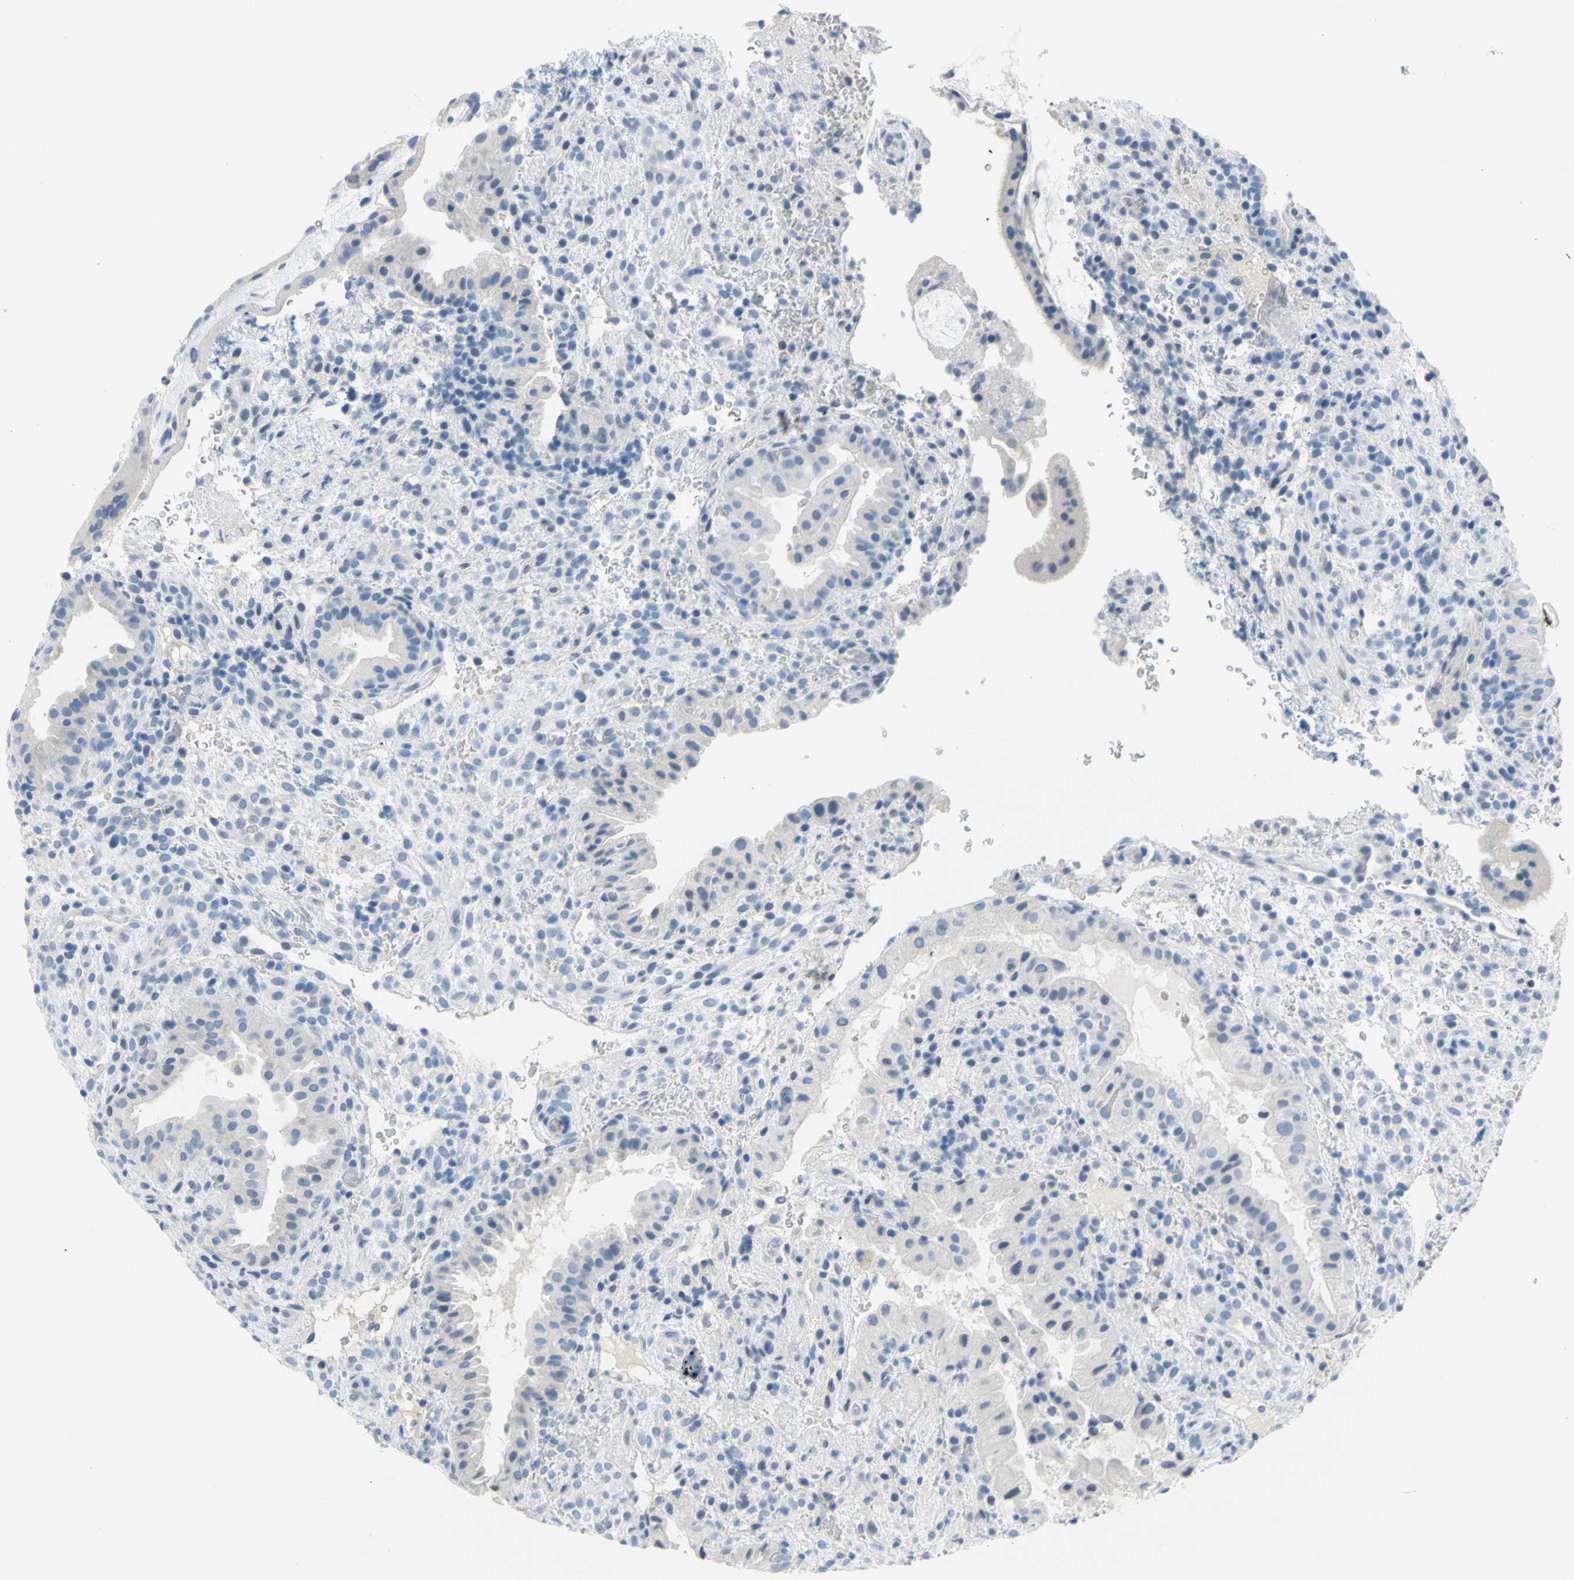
{"staining": {"intensity": "negative", "quantity": "none", "location": "none"}, "tissue": "placenta", "cell_type": "Decidual cells", "image_type": "normal", "snomed": [{"axis": "morphology", "description": "Normal tissue, NOS"}, {"axis": "topography", "description": "Placenta"}], "caption": "IHC histopathology image of unremarkable placenta stained for a protein (brown), which exhibits no positivity in decidual cells.", "gene": "DCT", "patient": {"sex": "female", "age": 19}}